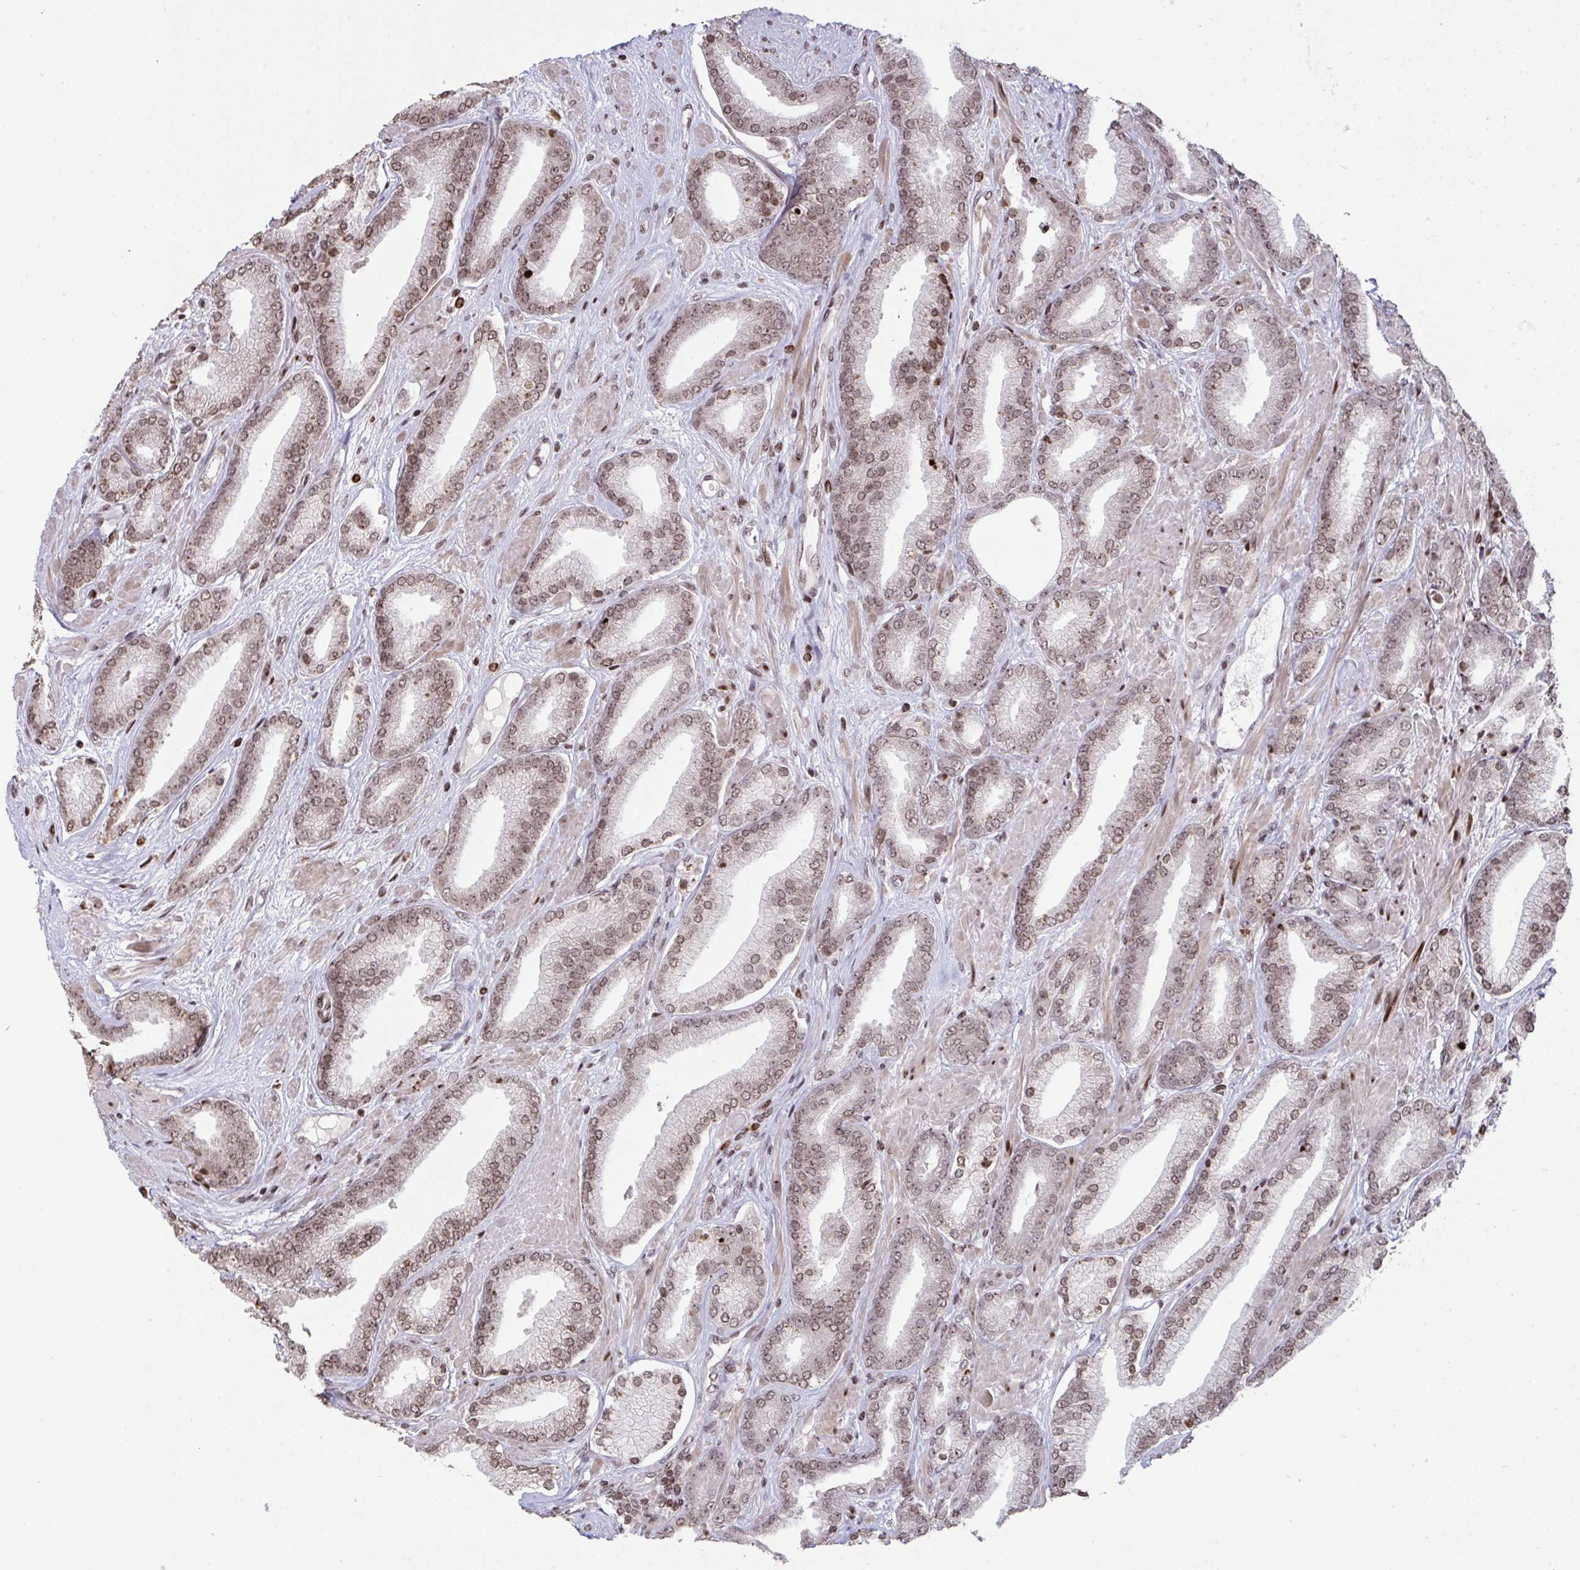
{"staining": {"intensity": "weak", "quantity": ">75%", "location": "nuclear"}, "tissue": "prostate cancer", "cell_type": "Tumor cells", "image_type": "cancer", "snomed": [{"axis": "morphology", "description": "Adenocarcinoma, High grade"}, {"axis": "topography", "description": "Prostate"}], "caption": "Approximately >75% of tumor cells in human prostate cancer demonstrate weak nuclear protein positivity as visualized by brown immunohistochemical staining.", "gene": "NIP7", "patient": {"sex": "male", "age": 56}}